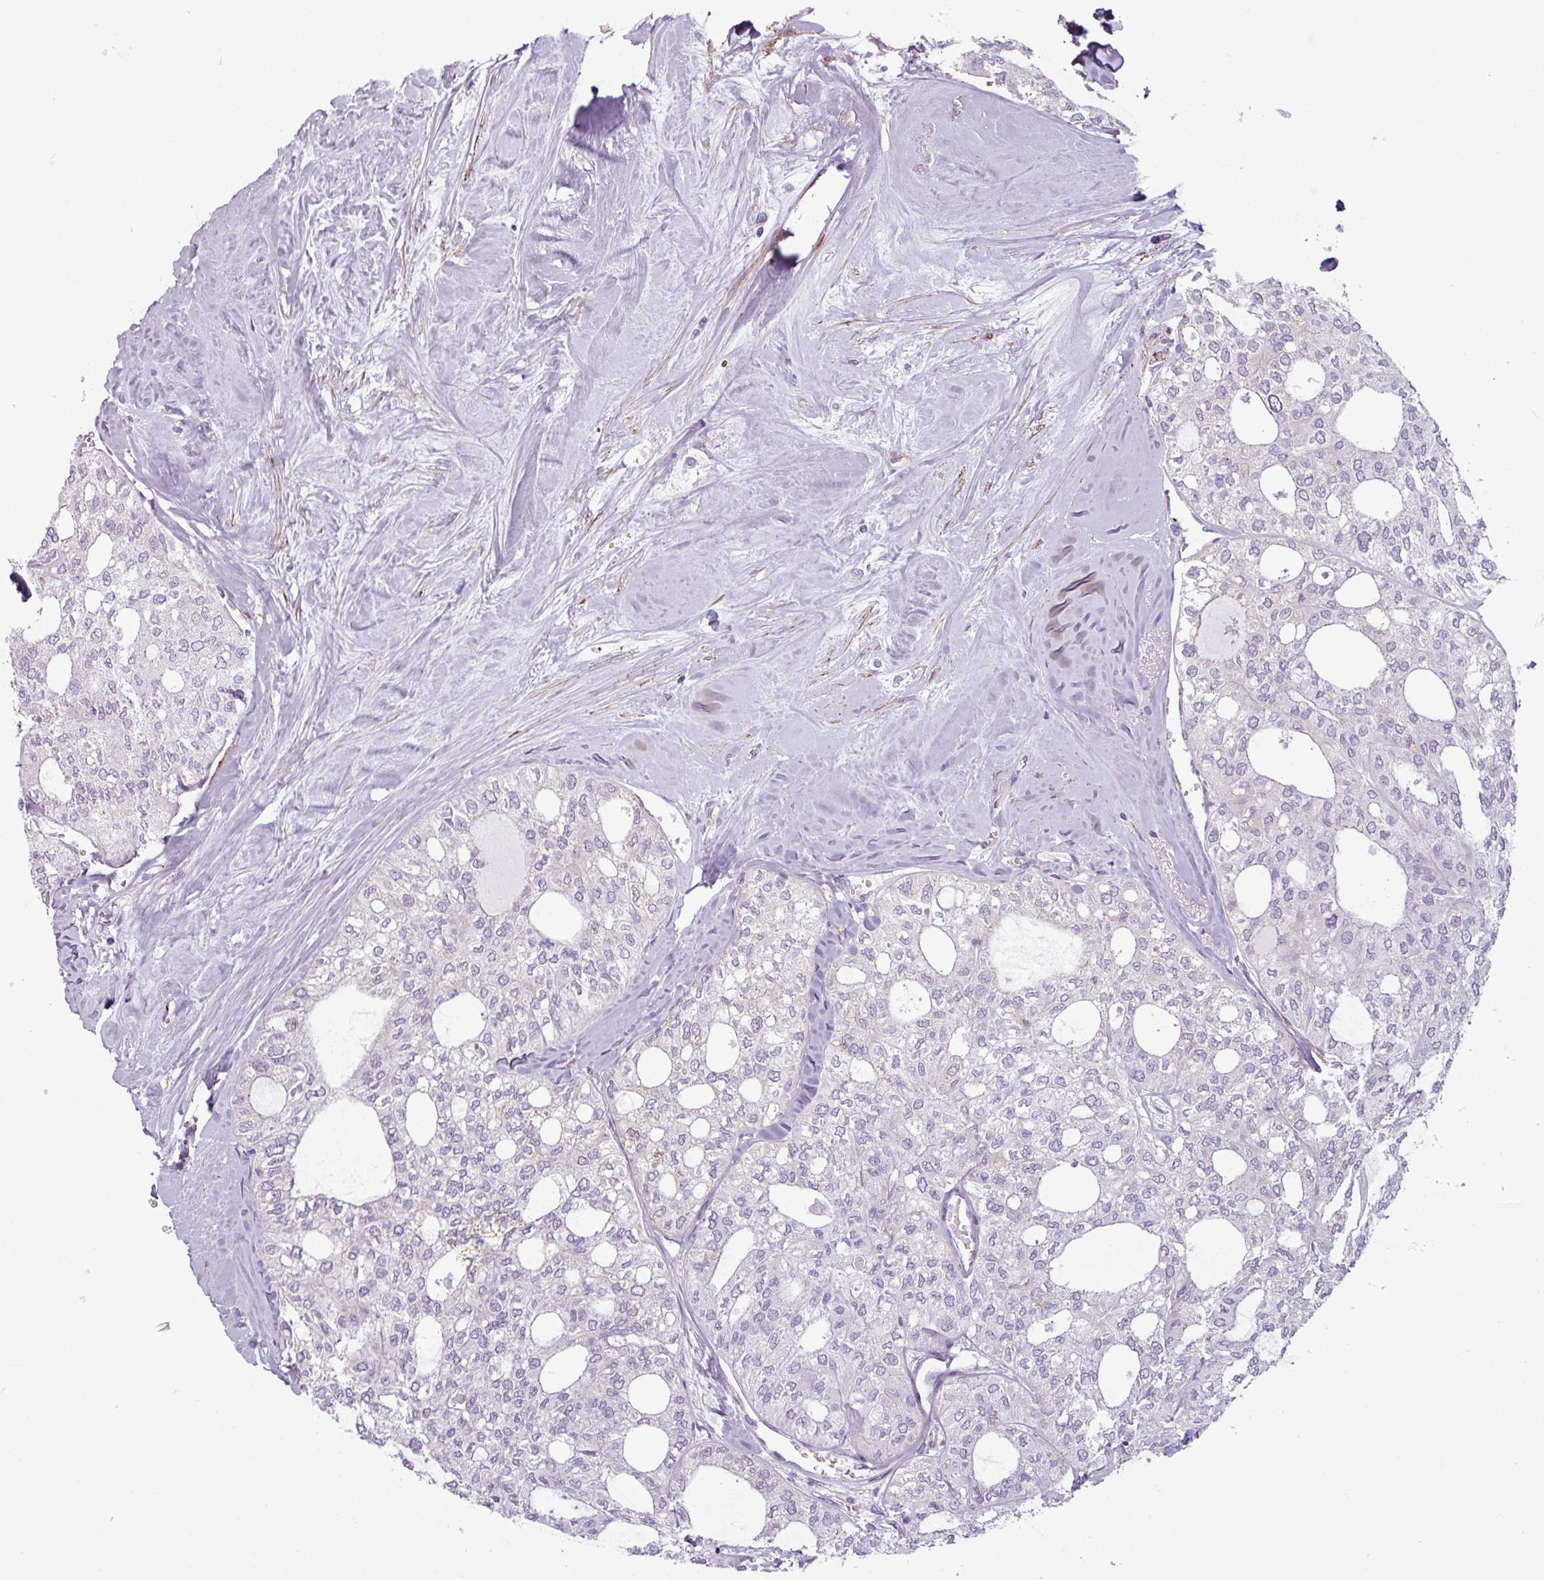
{"staining": {"intensity": "negative", "quantity": "none", "location": "none"}, "tissue": "thyroid cancer", "cell_type": "Tumor cells", "image_type": "cancer", "snomed": [{"axis": "morphology", "description": "Follicular adenoma carcinoma, NOS"}, {"axis": "topography", "description": "Thyroid gland"}], "caption": "This photomicrograph is of thyroid follicular adenoma carcinoma stained with immunohistochemistry (IHC) to label a protein in brown with the nuclei are counter-stained blue. There is no staining in tumor cells. (DAB (3,3'-diaminobenzidine) IHC, high magnification).", "gene": "ATP10A", "patient": {"sex": "male", "age": 75}}